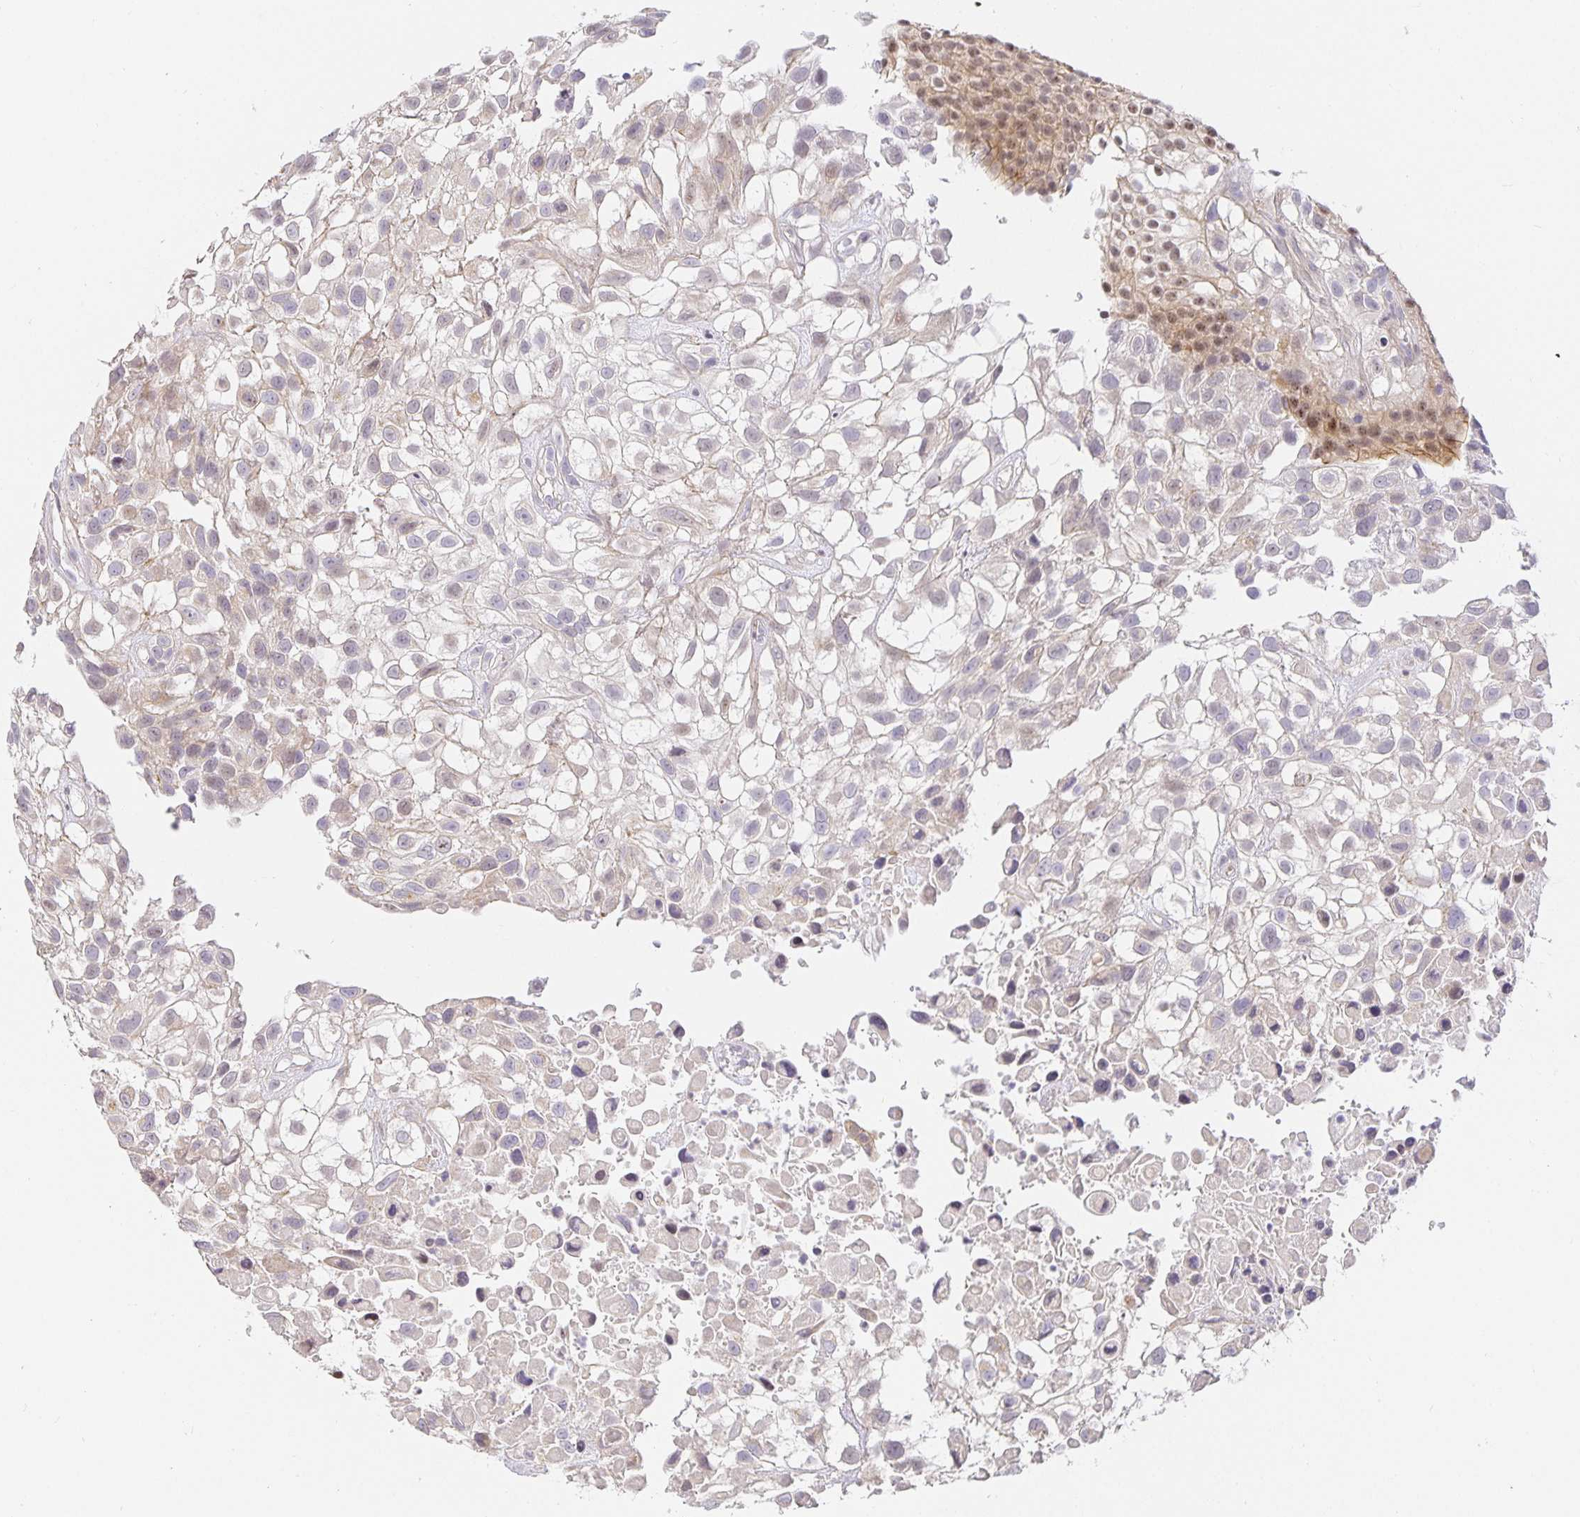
{"staining": {"intensity": "weak", "quantity": "<25%", "location": "cytoplasmic/membranous"}, "tissue": "urothelial cancer", "cell_type": "Tumor cells", "image_type": "cancer", "snomed": [{"axis": "morphology", "description": "Urothelial carcinoma, High grade"}, {"axis": "topography", "description": "Urinary bladder"}], "caption": "Protein analysis of urothelial cancer displays no significant staining in tumor cells.", "gene": "TJP3", "patient": {"sex": "male", "age": 56}}